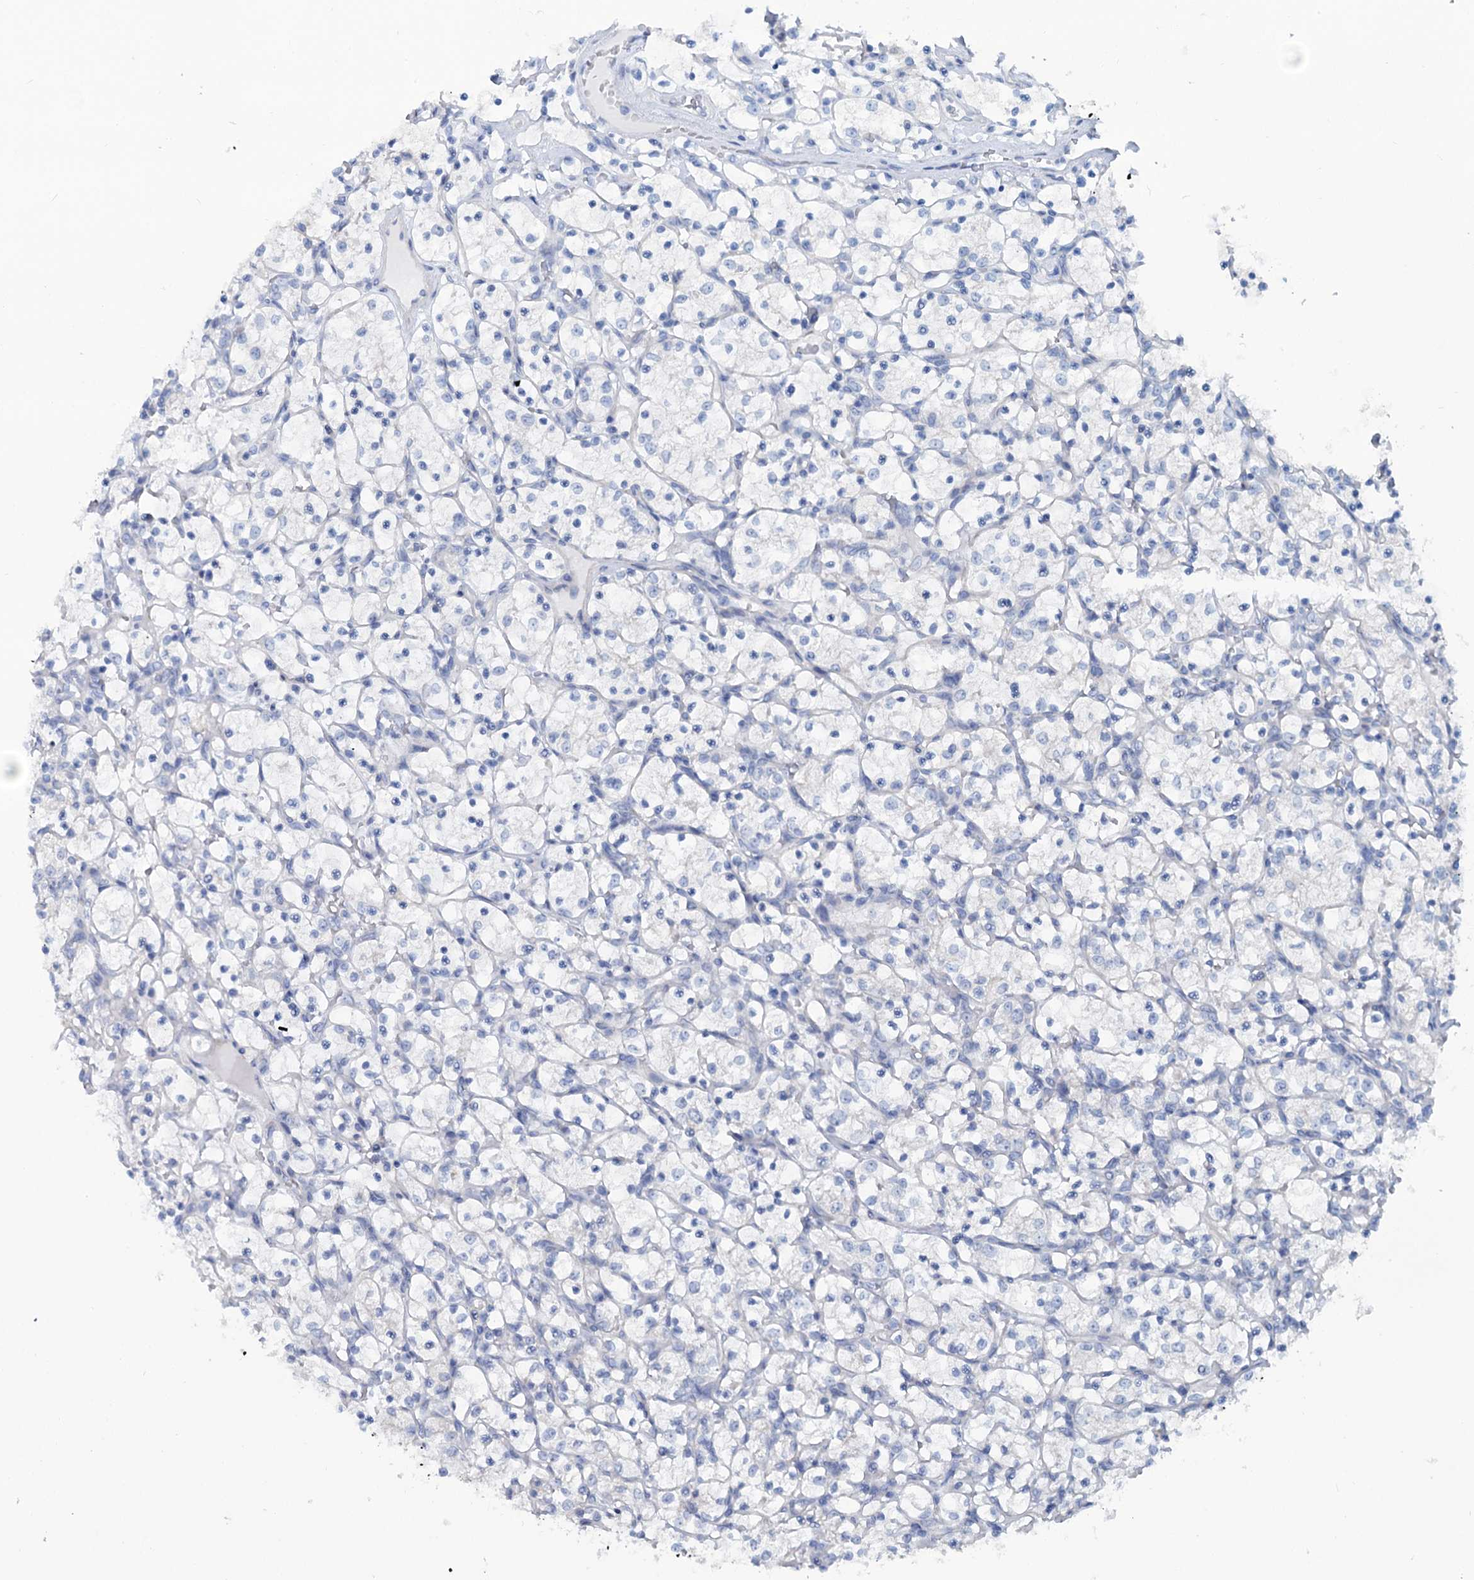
{"staining": {"intensity": "negative", "quantity": "none", "location": "none"}, "tissue": "renal cancer", "cell_type": "Tumor cells", "image_type": "cancer", "snomed": [{"axis": "morphology", "description": "Adenocarcinoma, NOS"}, {"axis": "topography", "description": "Kidney"}], "caption": "There is no significant staining in tumor cells of renal cancer (adenocarcinoma).", "gene": "SLC1A3", "patient": {"sex": "female", "age": 69}}